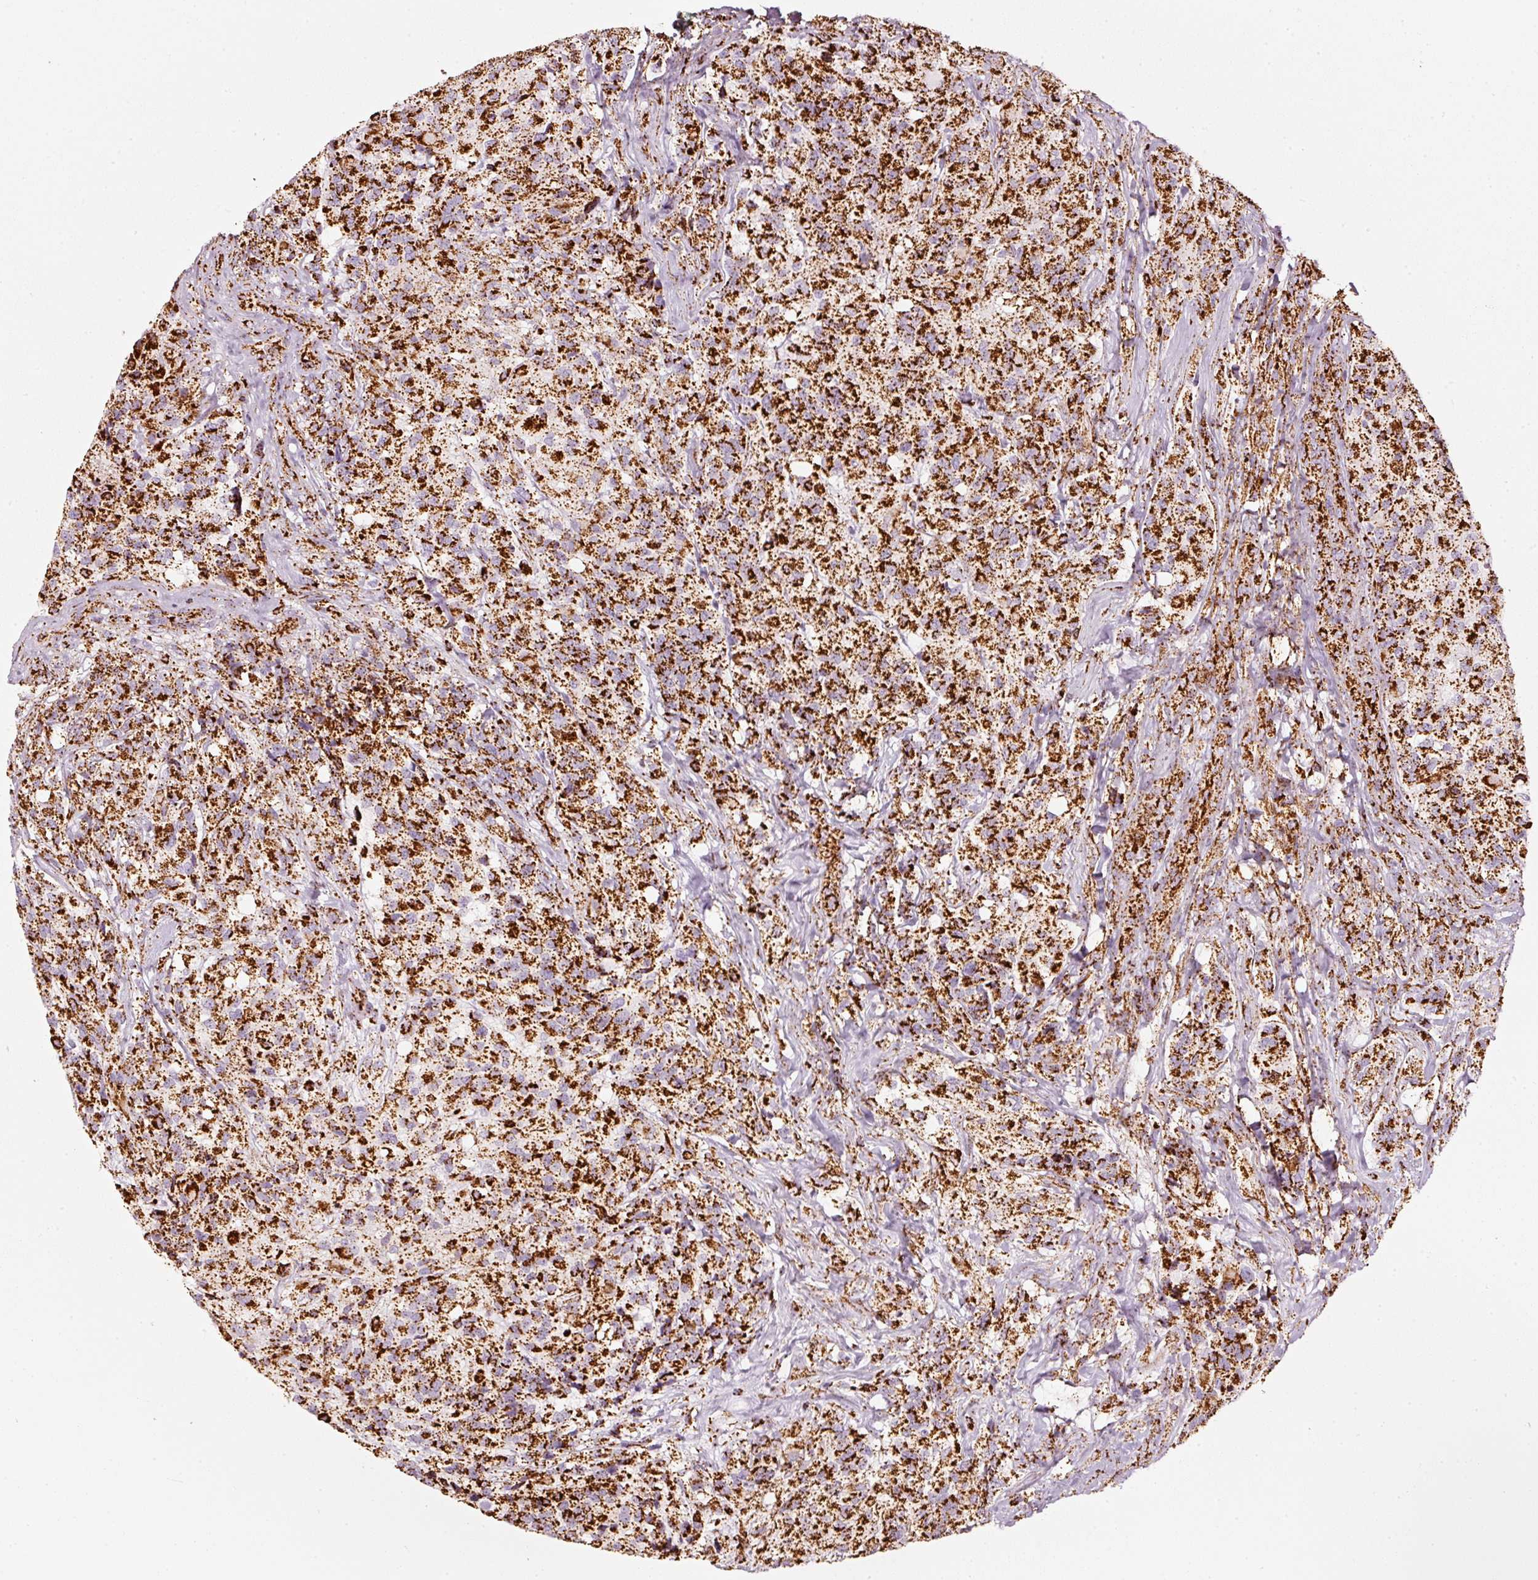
{"staining": {"intensity": "strong", "quantity": ">75%", "location": "cytoplasmic/membranous"}, "tissue": "glioma", "cell_type": "Tumor cells", "image_type": "cancer", "snomed": [{"axis": "morphology", "description": "Glioma, malignant, High grade"}, {"axis": "topography", "description": "Brain"}], "caption": "High-grade glioma (malignant) stained with a protein marker shows strong staining in tumor cells.", "gene": "MT-CO2", "patient": {"sex": "female", "age": 67}}